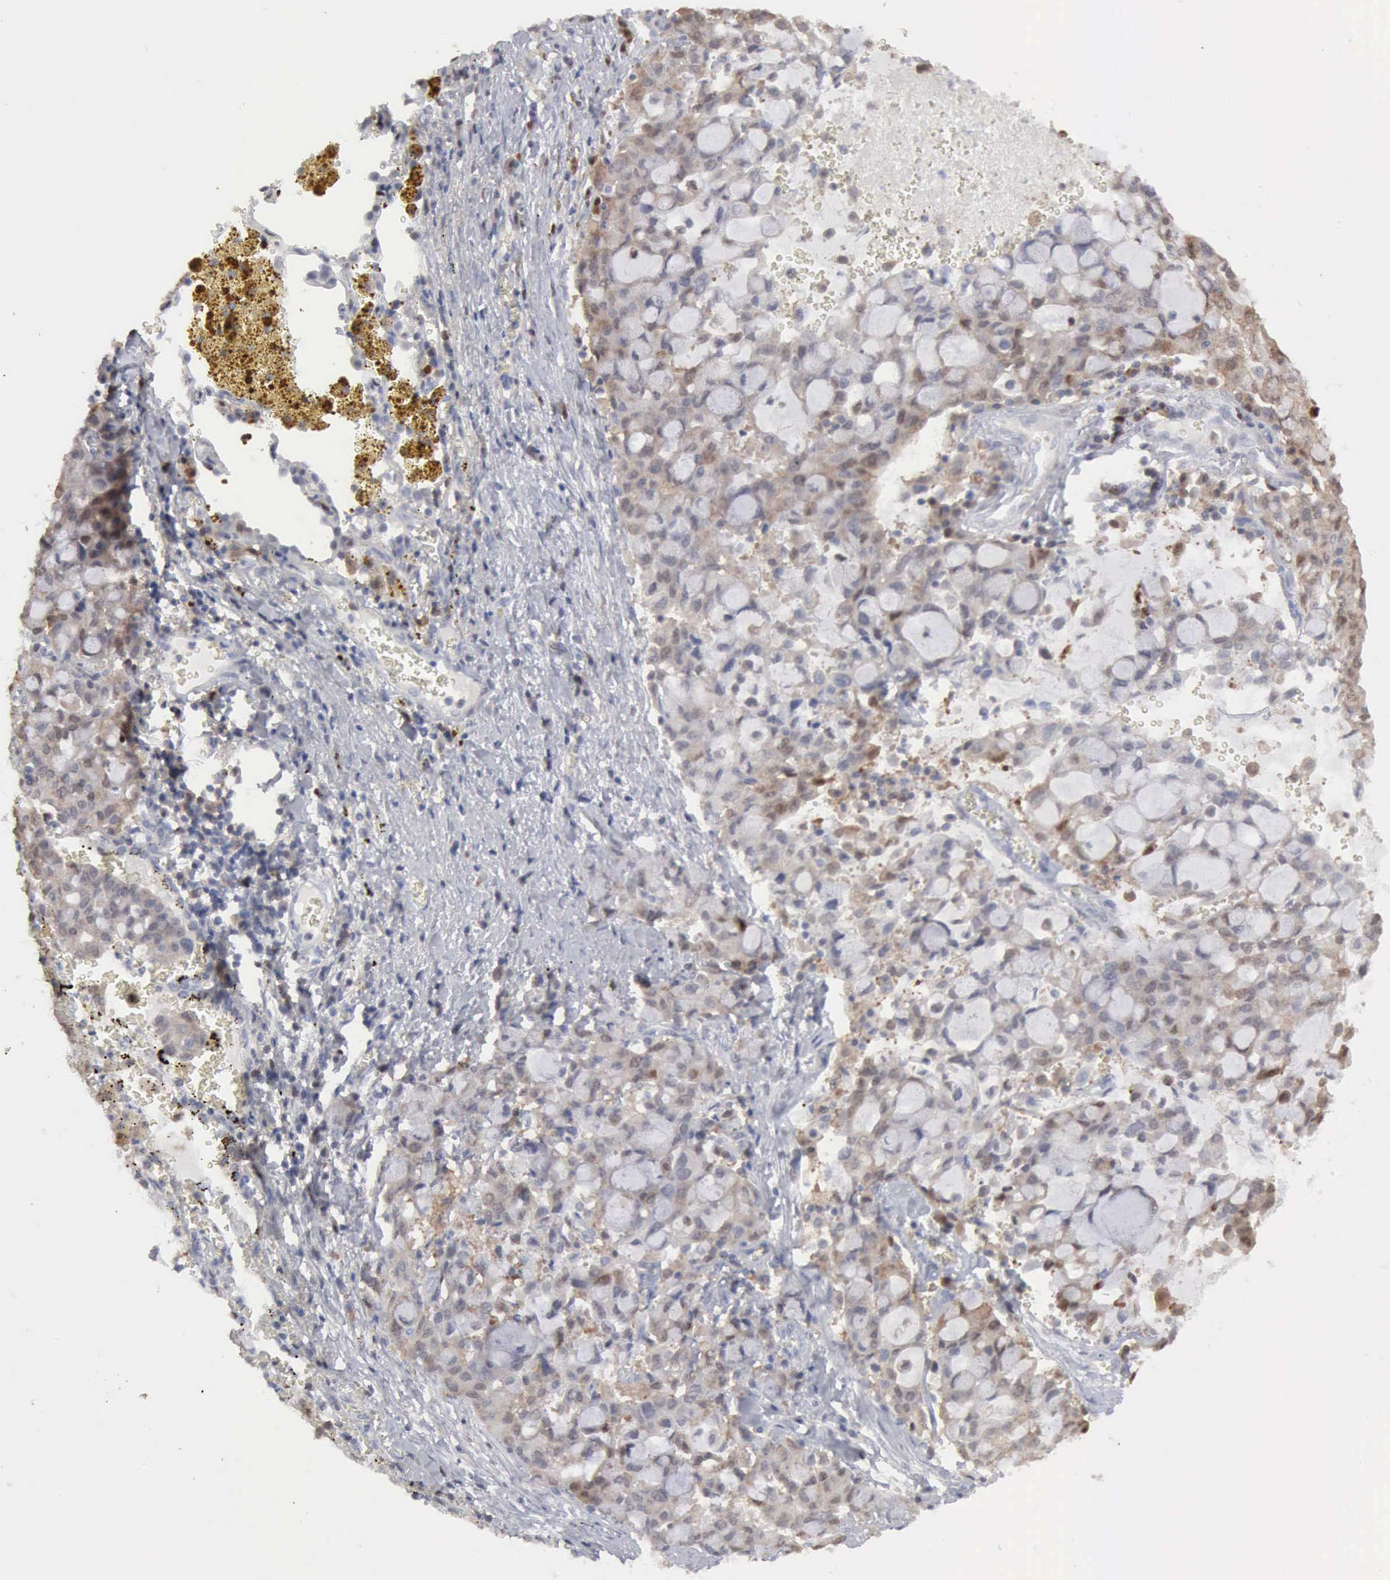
{"staining": {"intensity": "weak", "quantity": "<25%", "location": "cytoplasmic/membranous,nuclear"}, "tissue": "lung cancer", "cell_type": "Tumor cells", "image_type": "cancer", "snomed": [{"axis": "morphology", "description": "Adenocarcinoma, NOS"}, {"axis": "topography", "description": "Lung"}], "caption": "High power microscopy photomicrograph of an immunohistochemistry (IHC) photomicrograph of adenocarcinoma (lung), revealing no significant staining in tumor cells.", "gene": "STAT1", "patient": {"sex": "female", "age": 44}}